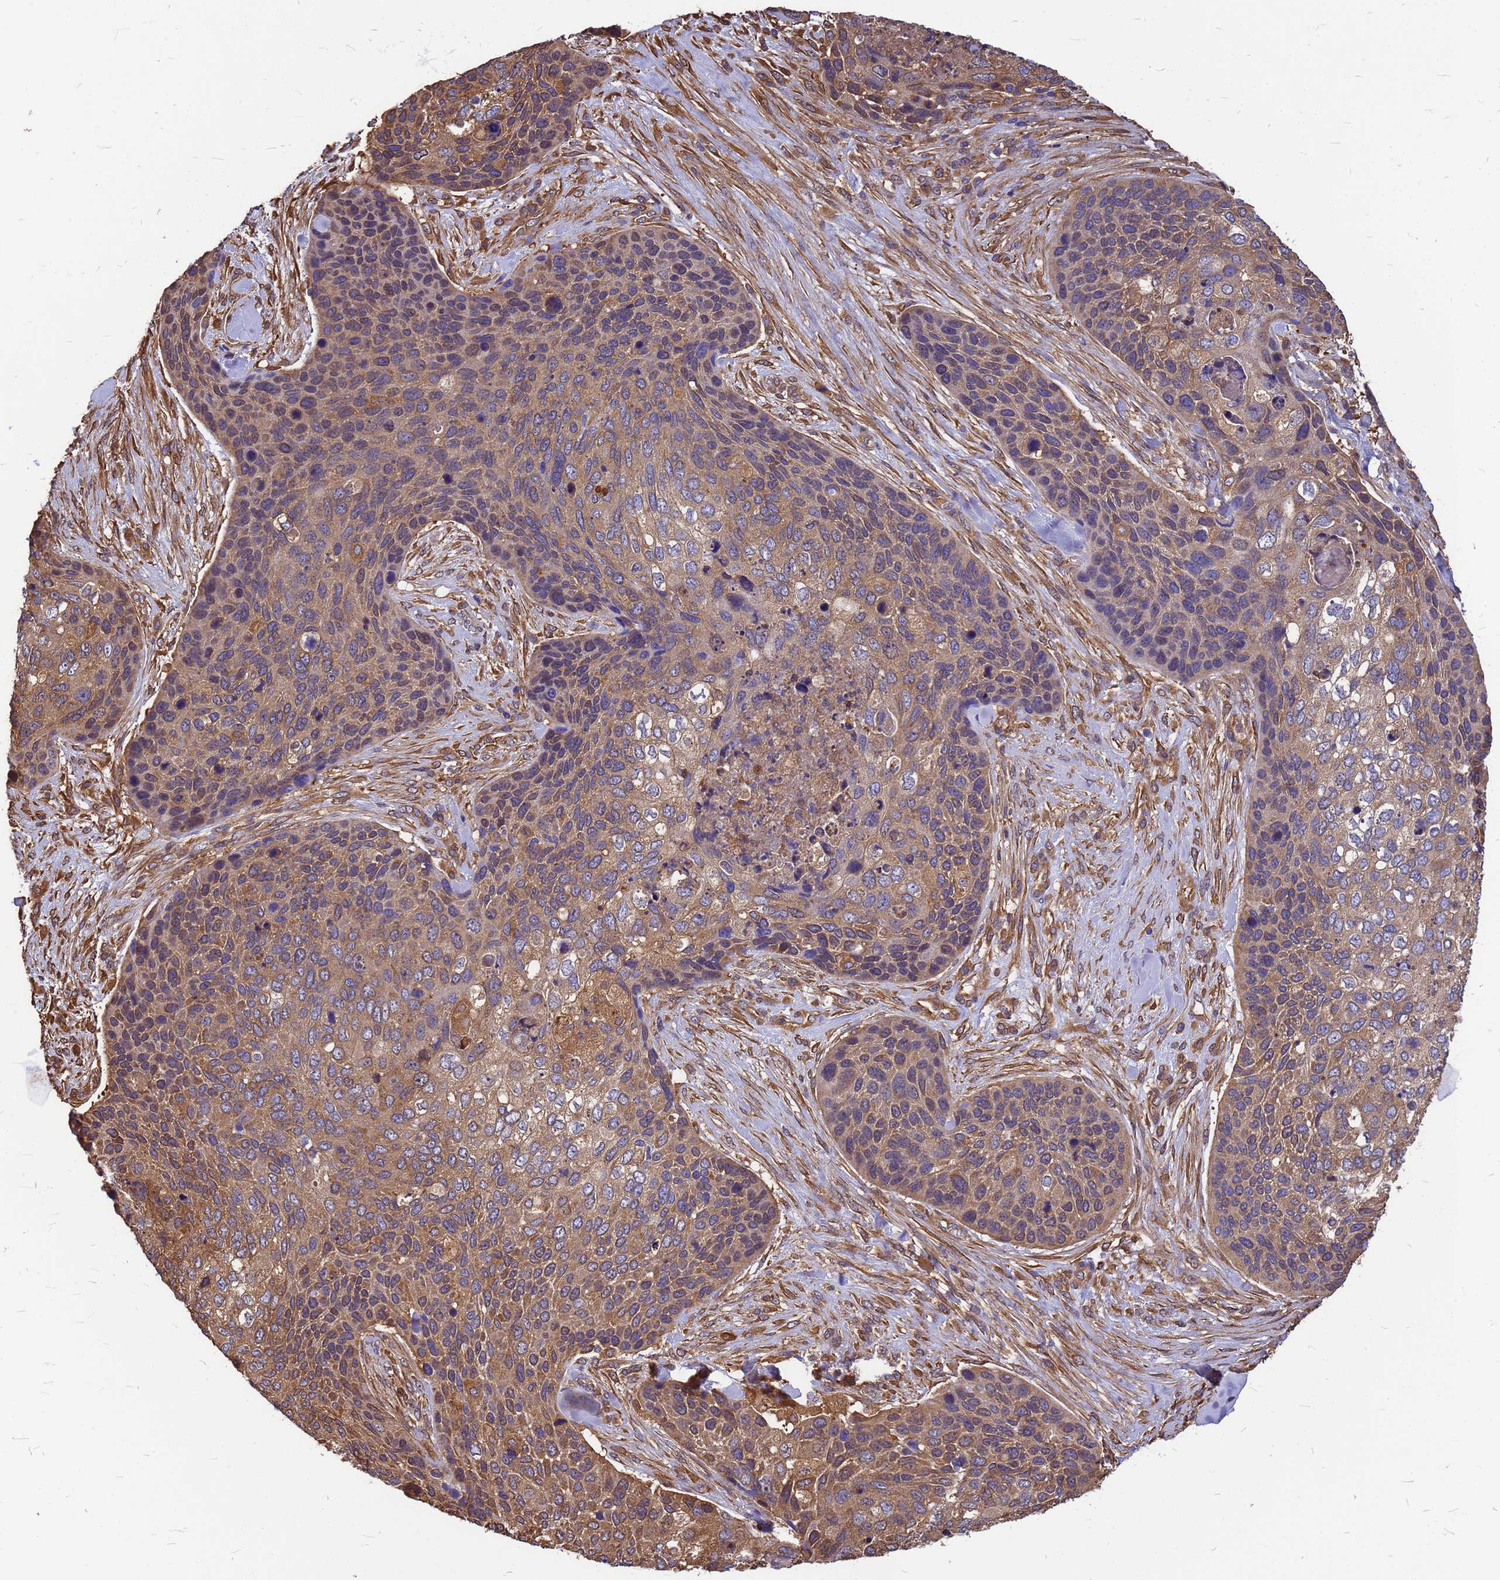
{"staining": {"intensity": "moderate", "quantity": "25%-75%", "location": "cytoplasmic/membranous"}, "tissue": "skin cancer", "cell_type": "Tumor cells", "image_type": "cancer", "snomed": [{"axis": "morphology", "description": "Basal cell carcinoma"}, {"axis": "topography", "description": "Skin"}], "caption": "An image of skin cancer stained for a protein reveals moderate cytoplasmic/membranous brown staining in tumor cells.", "gene": "GID4", "patient": {"sex": "female", "age": 74}}